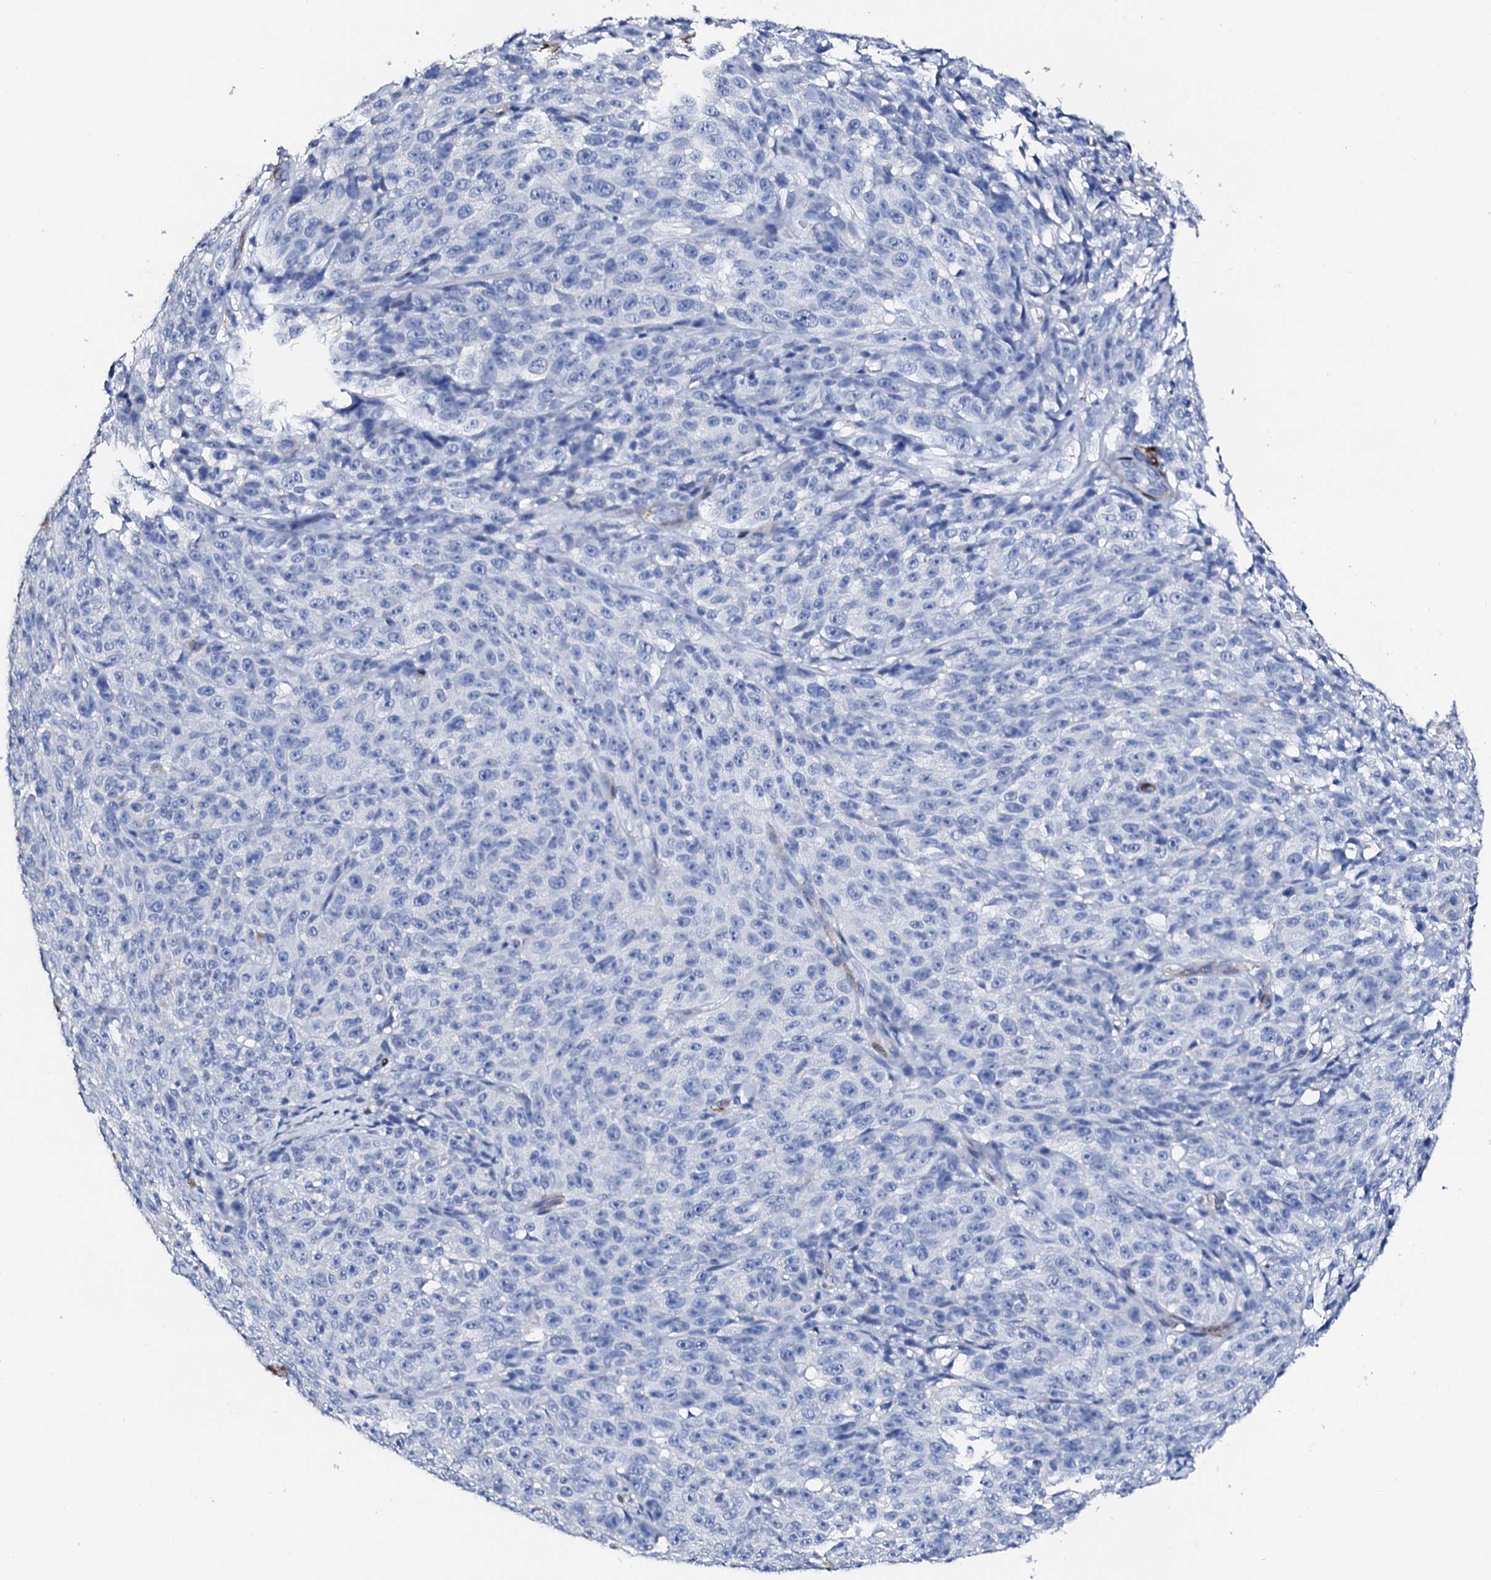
{"staining": {"intensity": "negative", "quantity": "none", "location": "none"}, "tissue": "melanoma", "cell_type": "Tumor cells", "image_type": "cancer", "snomed": [{"axis": "morphology", "description": "Malignant melanoma, NOS"}, {"axis": "topography", "description": "Skin"}], "caption": "An image of human melanoma is negative for staining in tumor cells.", "gene": "NRIP2", "patient": {"sex": "female", "age": 82}}